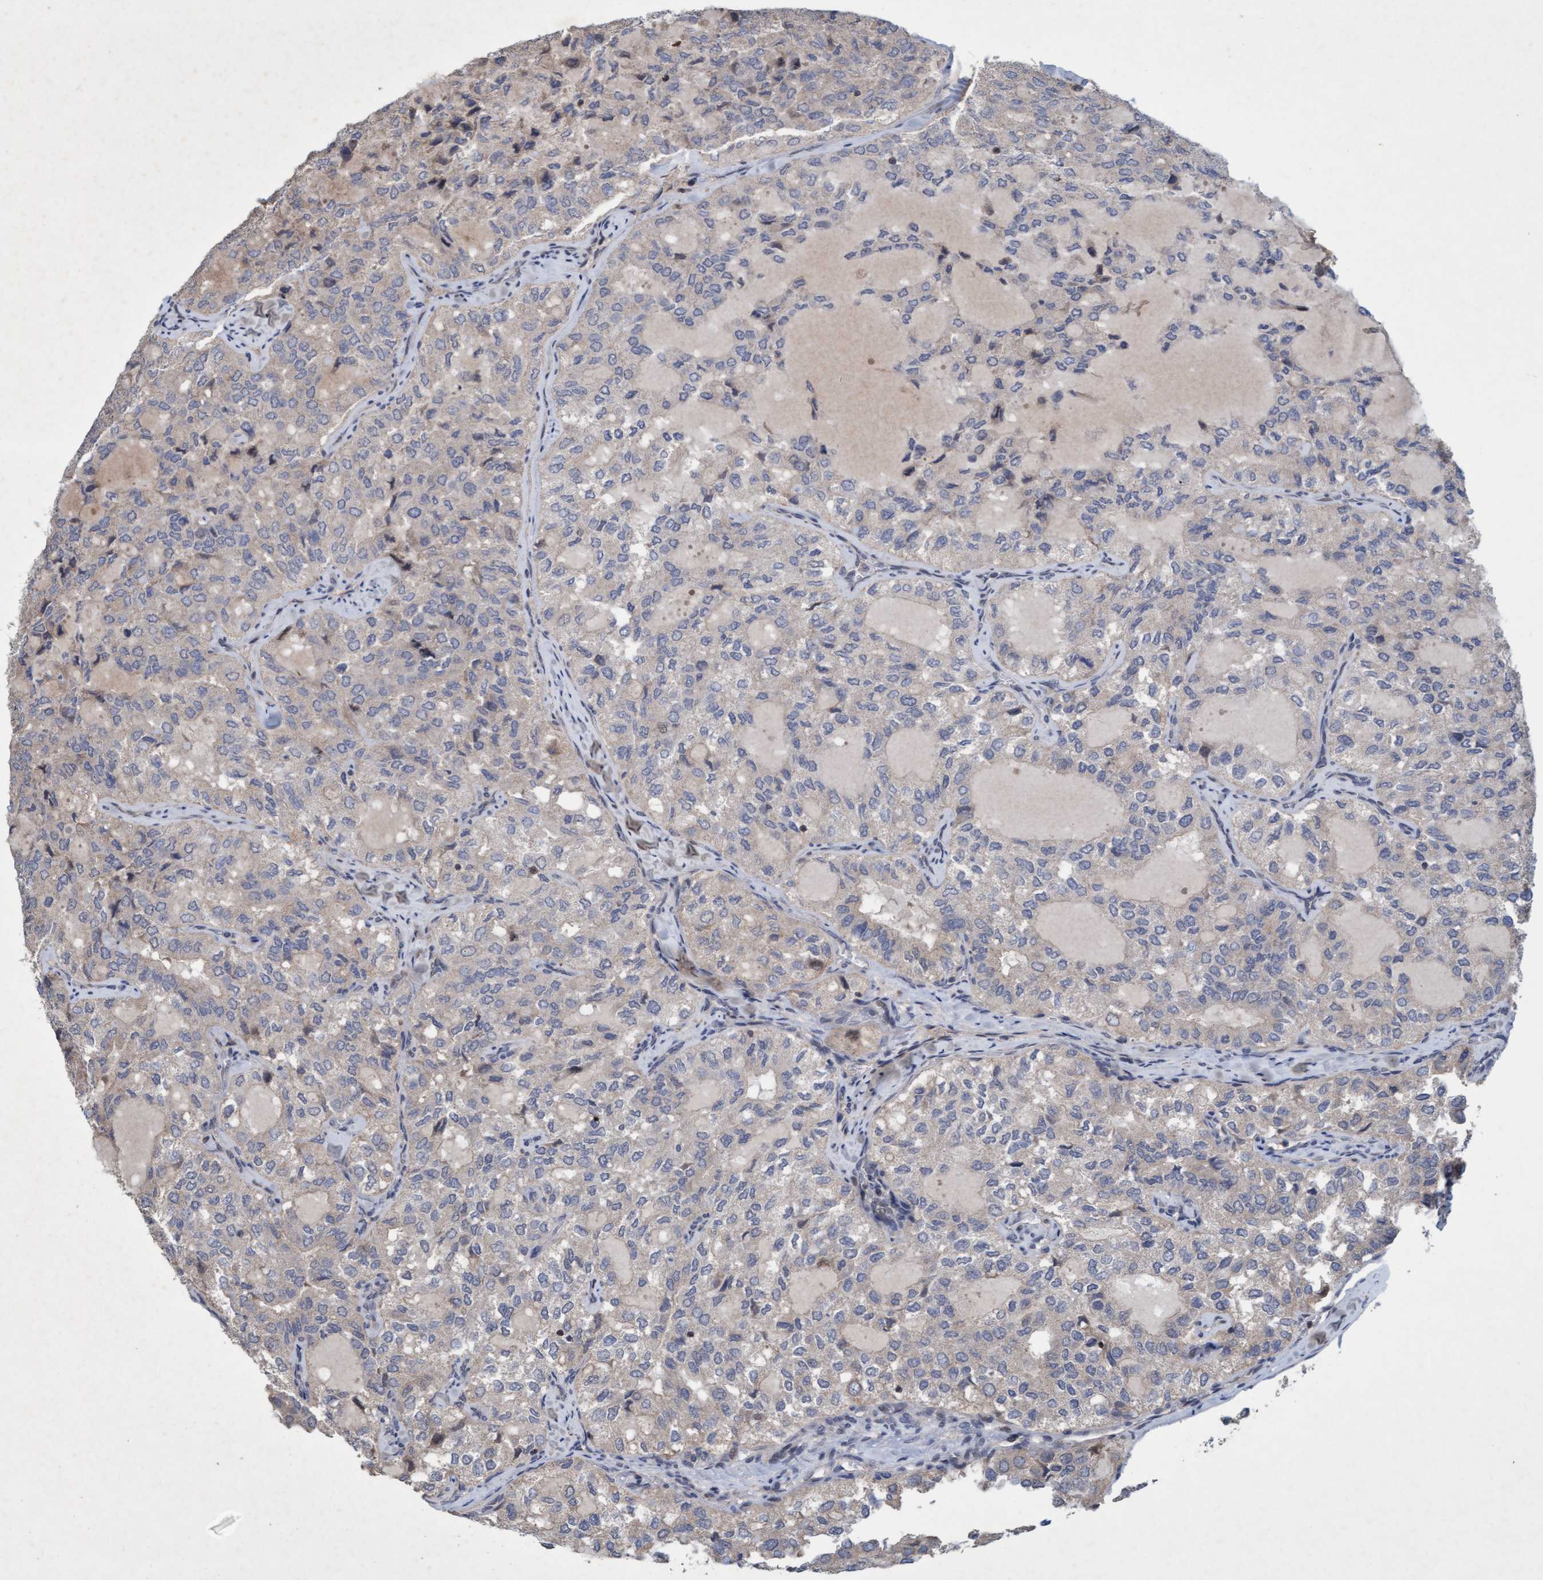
{"staining": {"intensity": "weak", "quantity": "<25%", "location": "cytoplasmic/membranous"}, "tissue": "thyroid cancer", "cell_type": "Tumor cells", "image_type": "cancer", "snomed": [{"axis": "morphology", "description": "Follicular adenoma carcinoma, NOS"}, {"axis": "topography", "description": "Thyroid gland"}], "caption": "An IHC image of thyroid cancer is shown. There is no staining in tumor cells of thyroid cancer.", "gene": "ZNF677", "patient": {"sex": "male", "age": 75}}